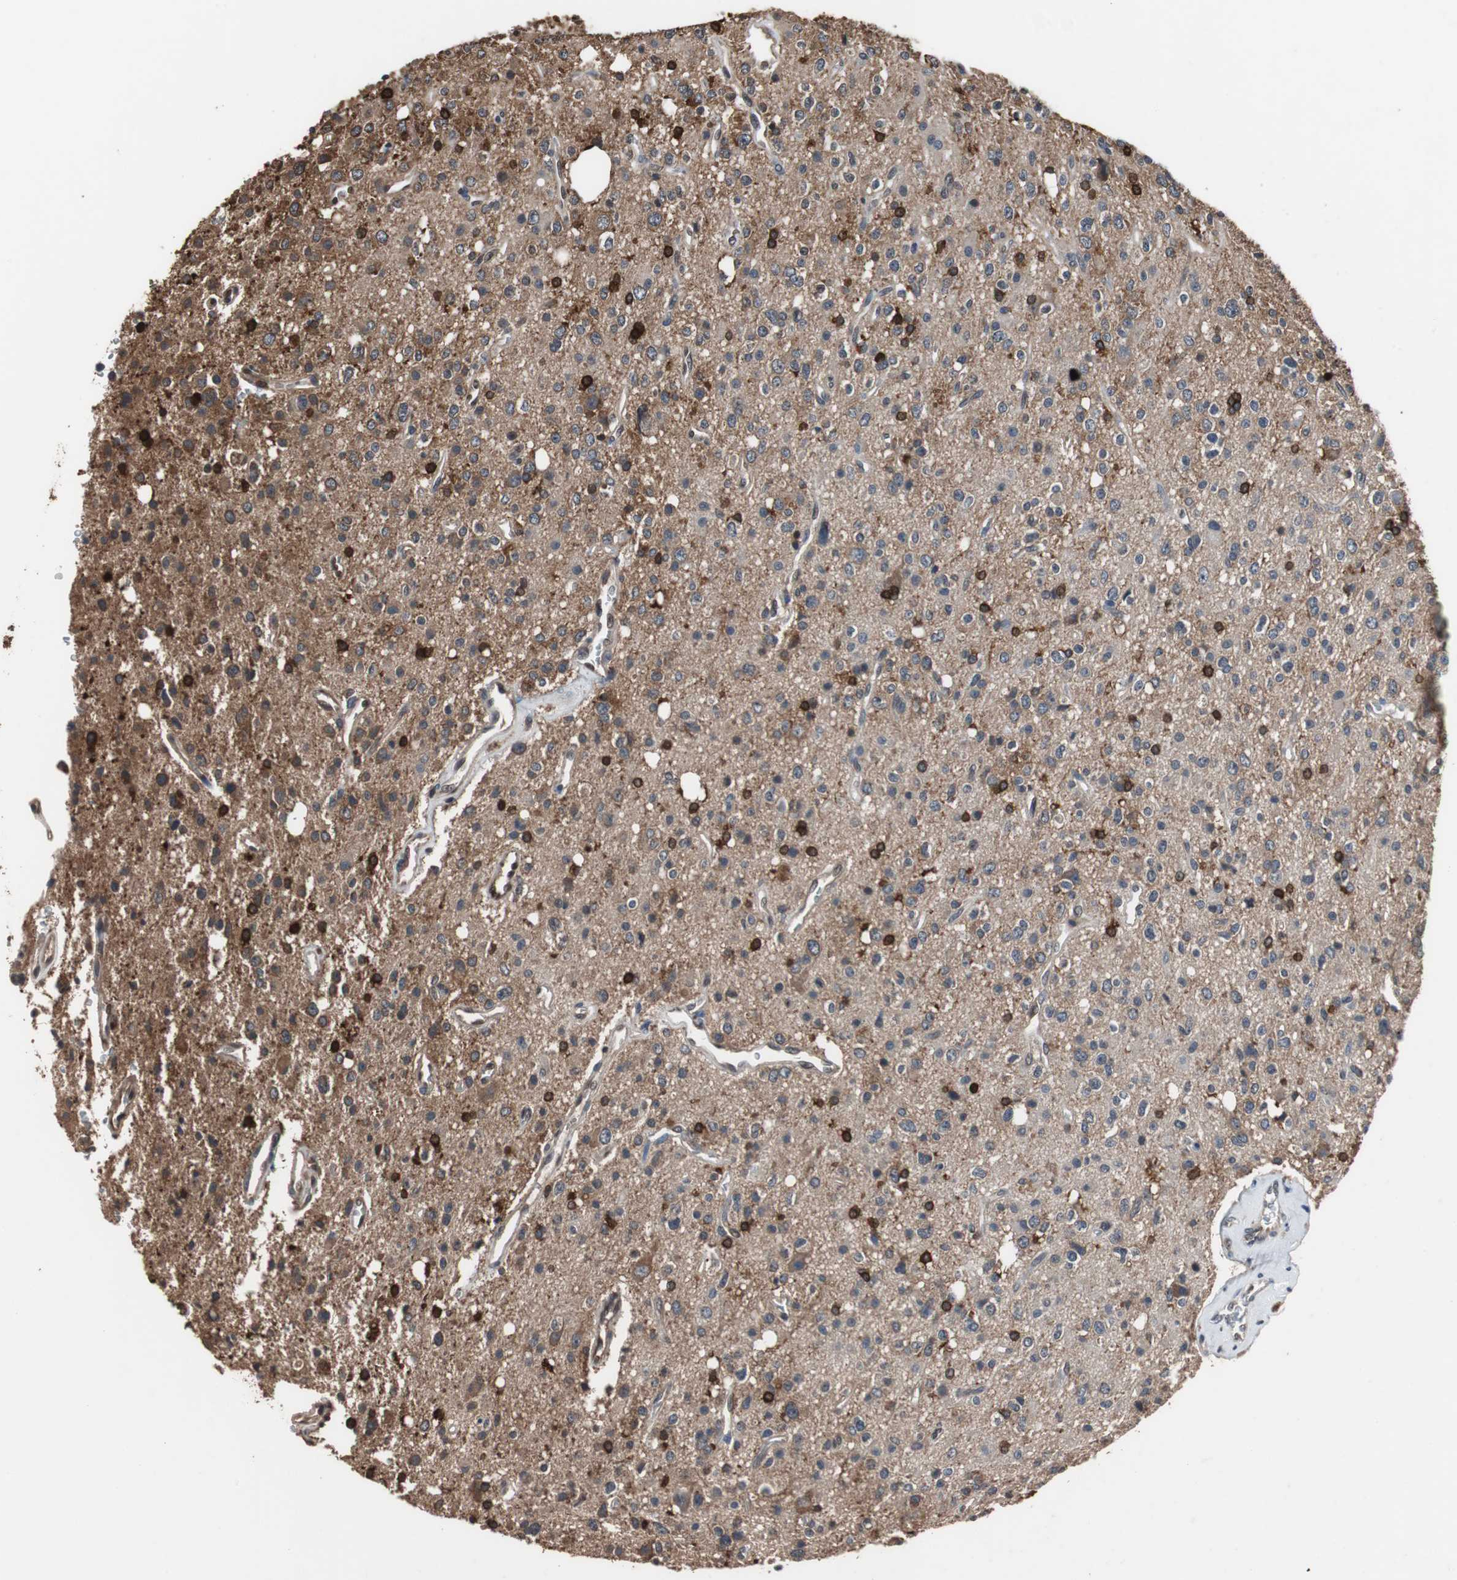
{"staining": {"intensity": "moderate", "quantity": "25%-75%", "location": "cytoplasmic/membranous"}, "tissue": "glioma", "cell_type": "Tumor cells", "image_type": "cancer", "snomed": [{"axis": "morphology", "description": "Glioma, malignant, High grade"}, {"axis": "topography", "description": "Brain"}], "caption": "Protein expression analysis of human malignant glioma (high-grade) reveals moderate cytoplasmic/membranous positivity in approximately 25%-75% of tumor cells. (IHC, brightfield microscopy, high magnification).", "gene": "NDRG1", "patient": {"sex": "male", "age": 47}}